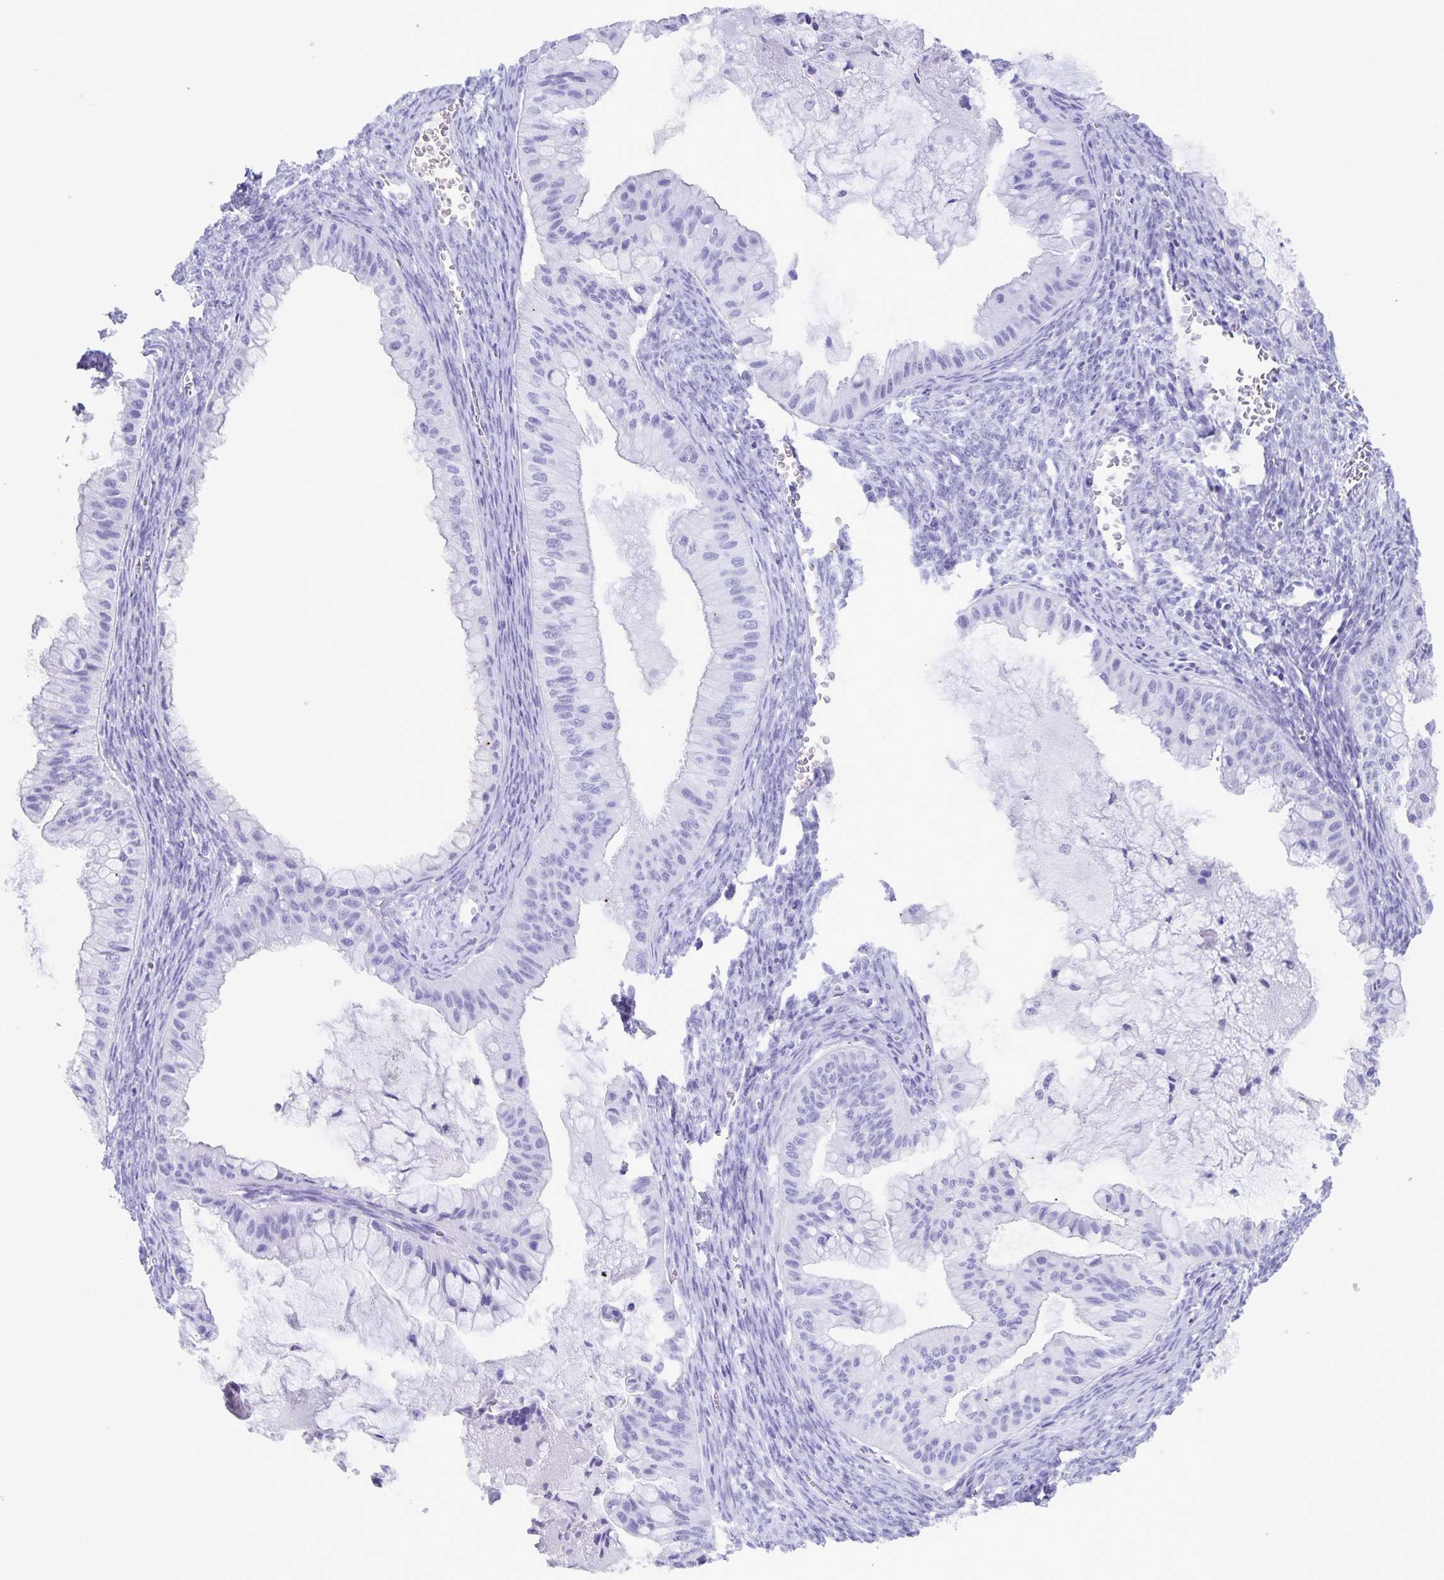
{"staining": {"intensity": "negative", "quantity": "none", "location": "none"}, "tissue": "ovarian cancer", "cell_type": "Tumor cells", "image_type": "cancer", "snomed": [{"axis": "morphology", "description": "Cystadenocarcinoma, mucinous, NOS"}, {"axis": "topography", "description": "Ovary"}], "caption": "The photomicrograph reveals no staining of tumor cells in ovarian cancer (mucinous cystadenocarcinoma).", "gene": "AQP4", "patient": {"sex": "female", "age": 72}}